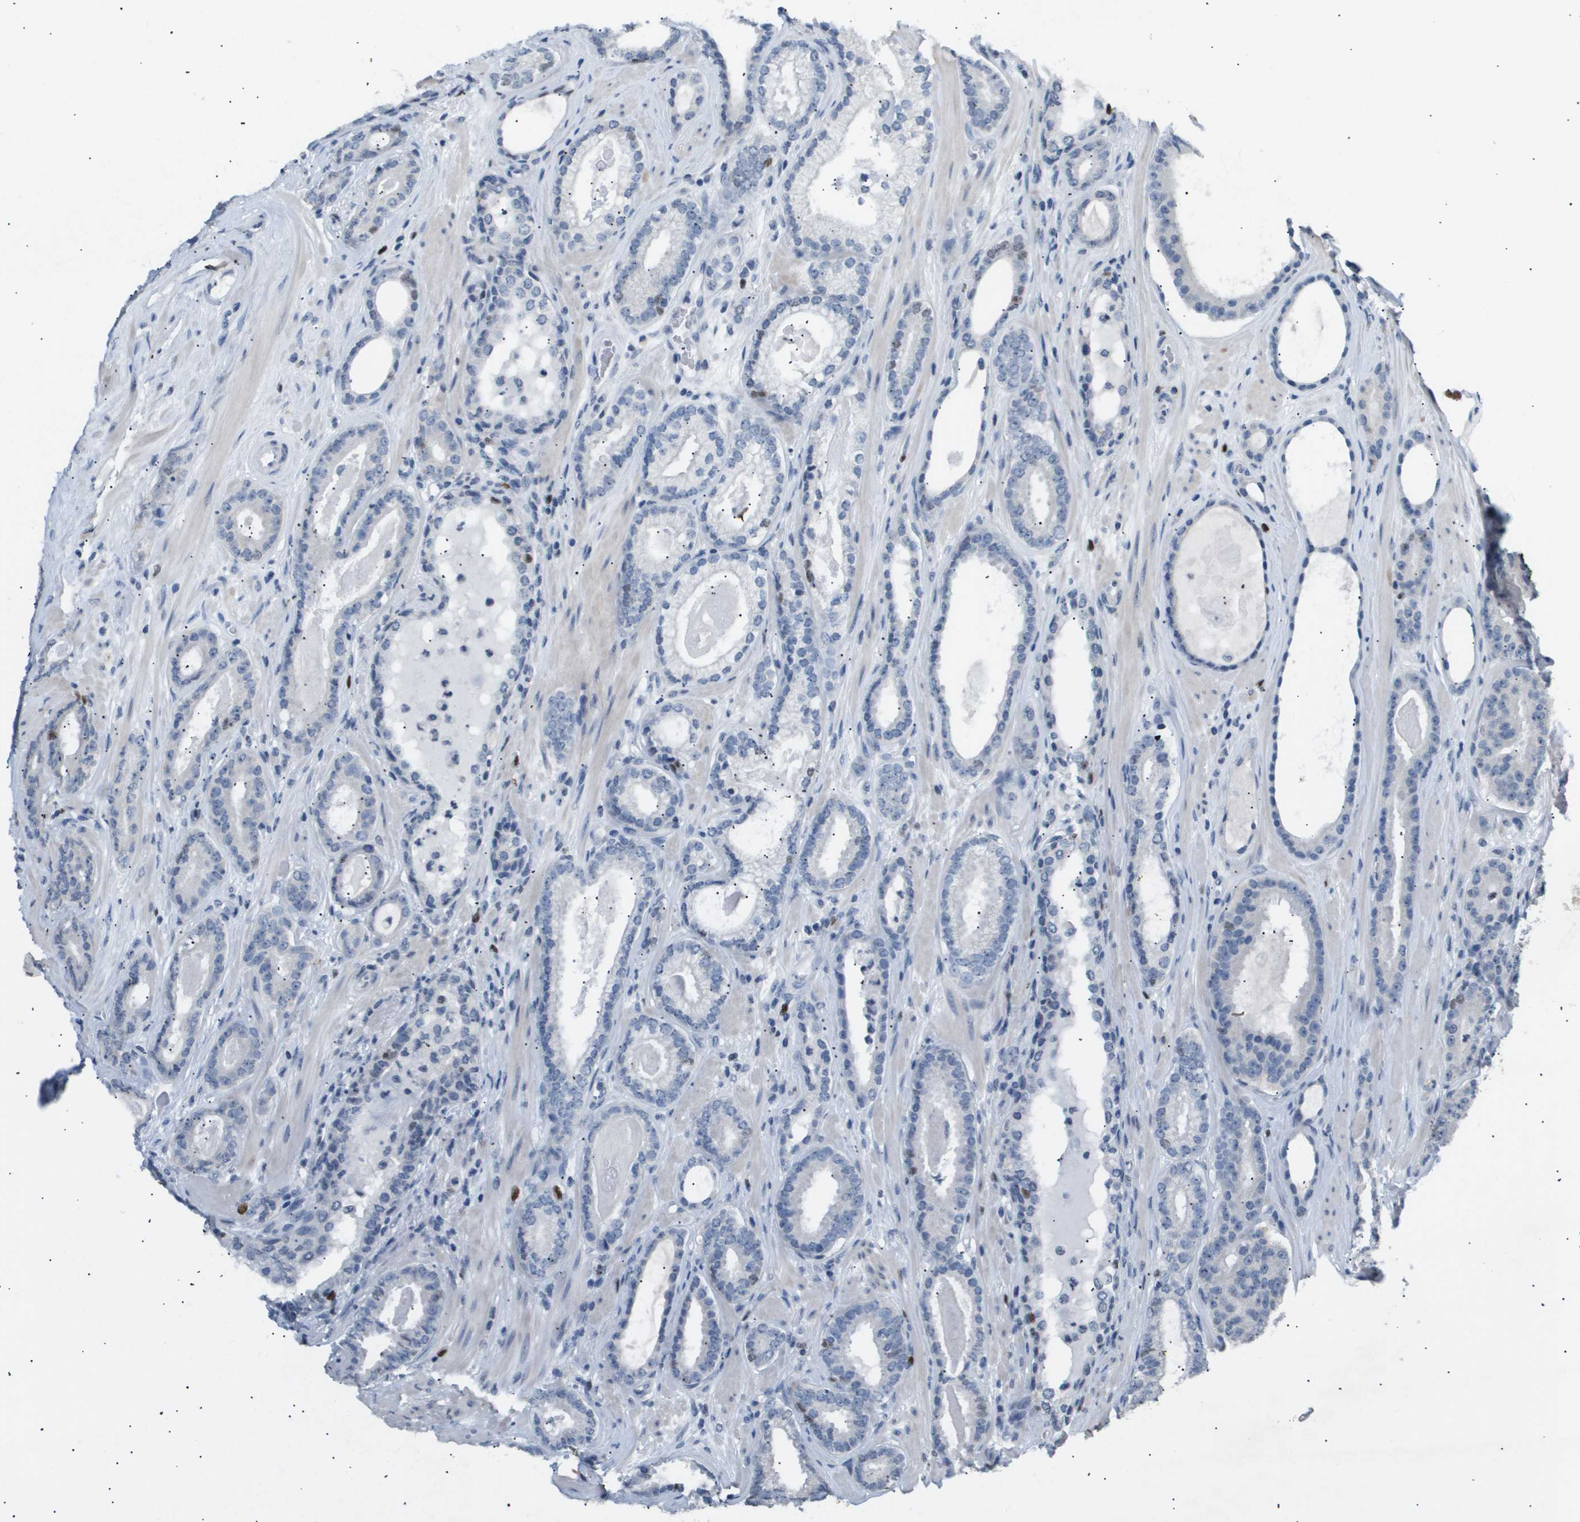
{"staining": {"intensity": "moderate", "quantity": "<25%", "location": "nuclear"}, "tissue": "prostate cancer", "cell_type": "Tumor cells", "image_type": "cancer", "snomed": [{"axis": "morphology", "description": "Adenocarcinoma, High grade"}, {"axis": "topography", "description": "Prostate"}], "caption": "High-grade adenocarcinoma (prostate) stained with a brown dye reveals moderate nuclear positive expression in approximately <25% of tumor cells.", "gene": "ANAPC2", "patient": {"sex": "male", "age": 60}}